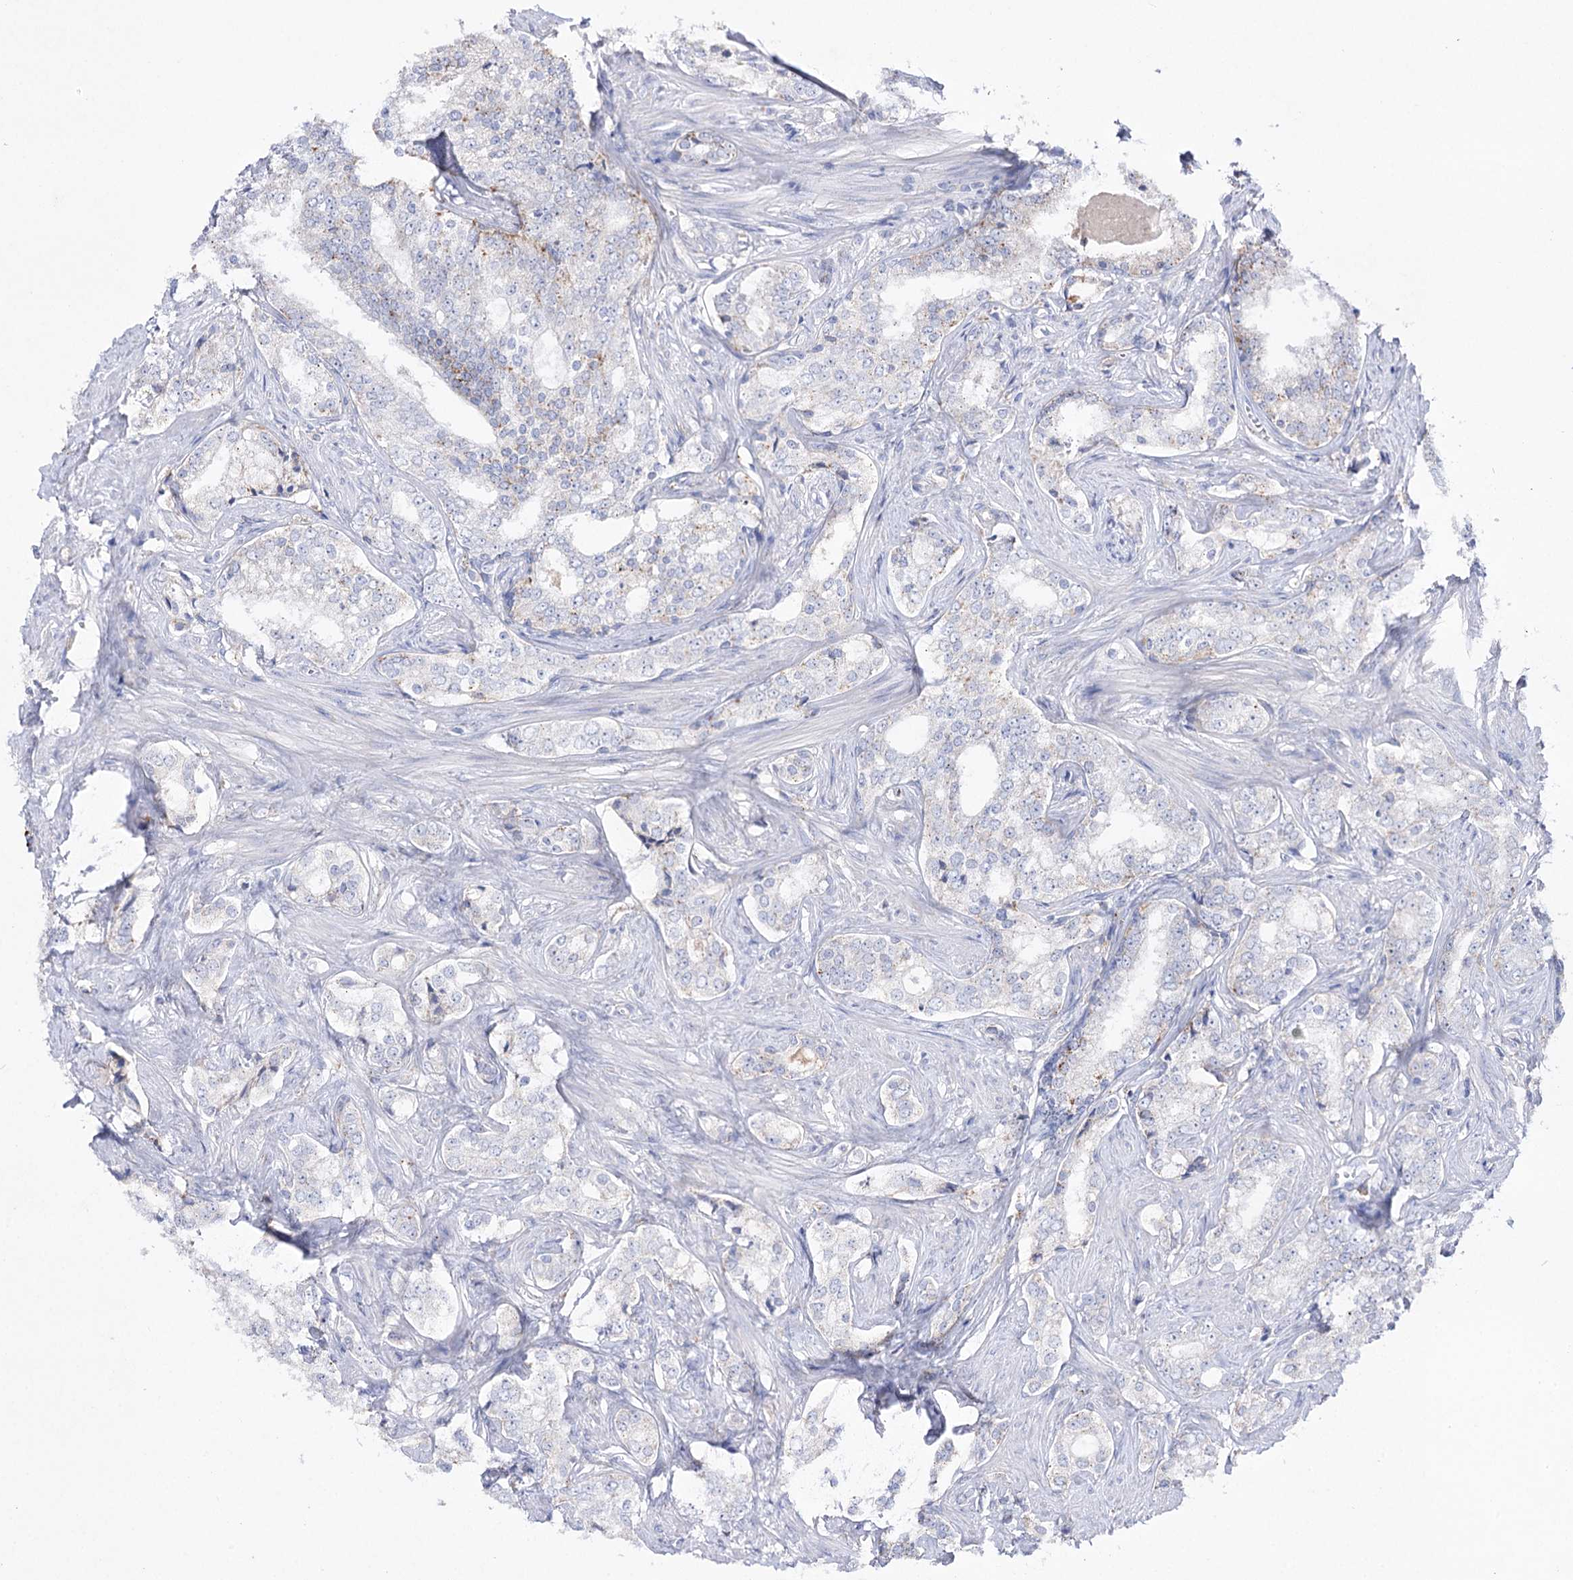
{"staining": {"intensity": "negative", "quantity": "none", "location": "none"}, "tissue": "prostate cancer", "cell_type": "Tumor cells", "image_type": "cancer", "snomed": [{"axis": "morphology", "description": "Adenocarcinoma, High grade"}, {"axis": "topography", "description": "Prostate"}], "caption": "Immunohistochemistry (IHC) histopathology image of adenocarcinoma (high-grade) (prostate) stained for a protein (brown), which reveals no staining in tumor cells. (IHC, brightfield microscopy, high magnification).", "gene": "NAGLU", "patient": {"sex": "male", "age": 66}}